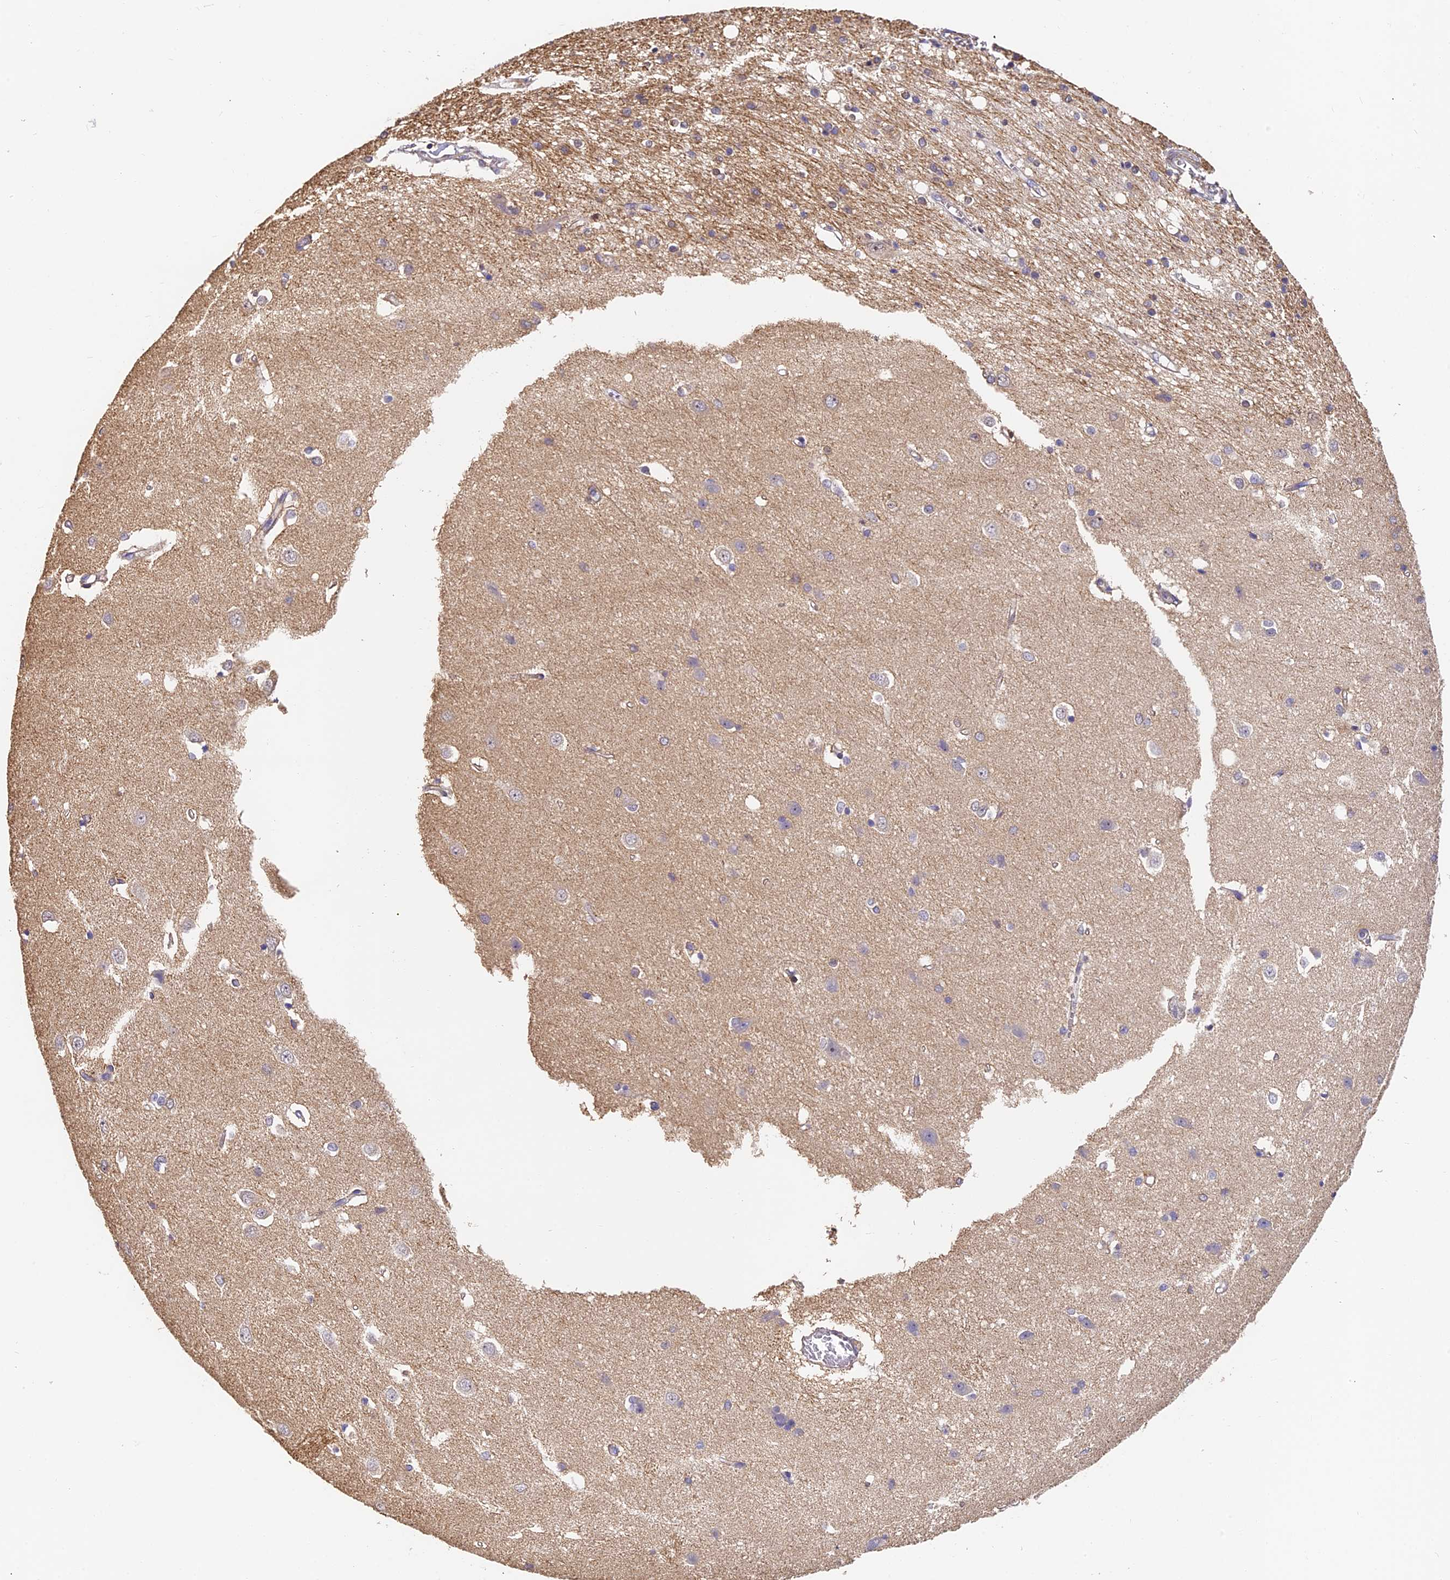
{"staining": {"intensity": "negative", "quantity": "none", "location": "none"}, "tissue": "caudate", "cell_type": "Glial cells", "image_type": "normal", "snomed": [{"axis": "morphology", "description": "Normal tissue, NOS"}, {"axis": "topography", "description": "Lateral ventricle wall"}], "caption": "Protein analysis of normal caudate exhibits no significant expression in glial cells. Nuclei are stained in blue.", "gene": "SLC11A1", "patient": {"sex": "male", "age": 37}}